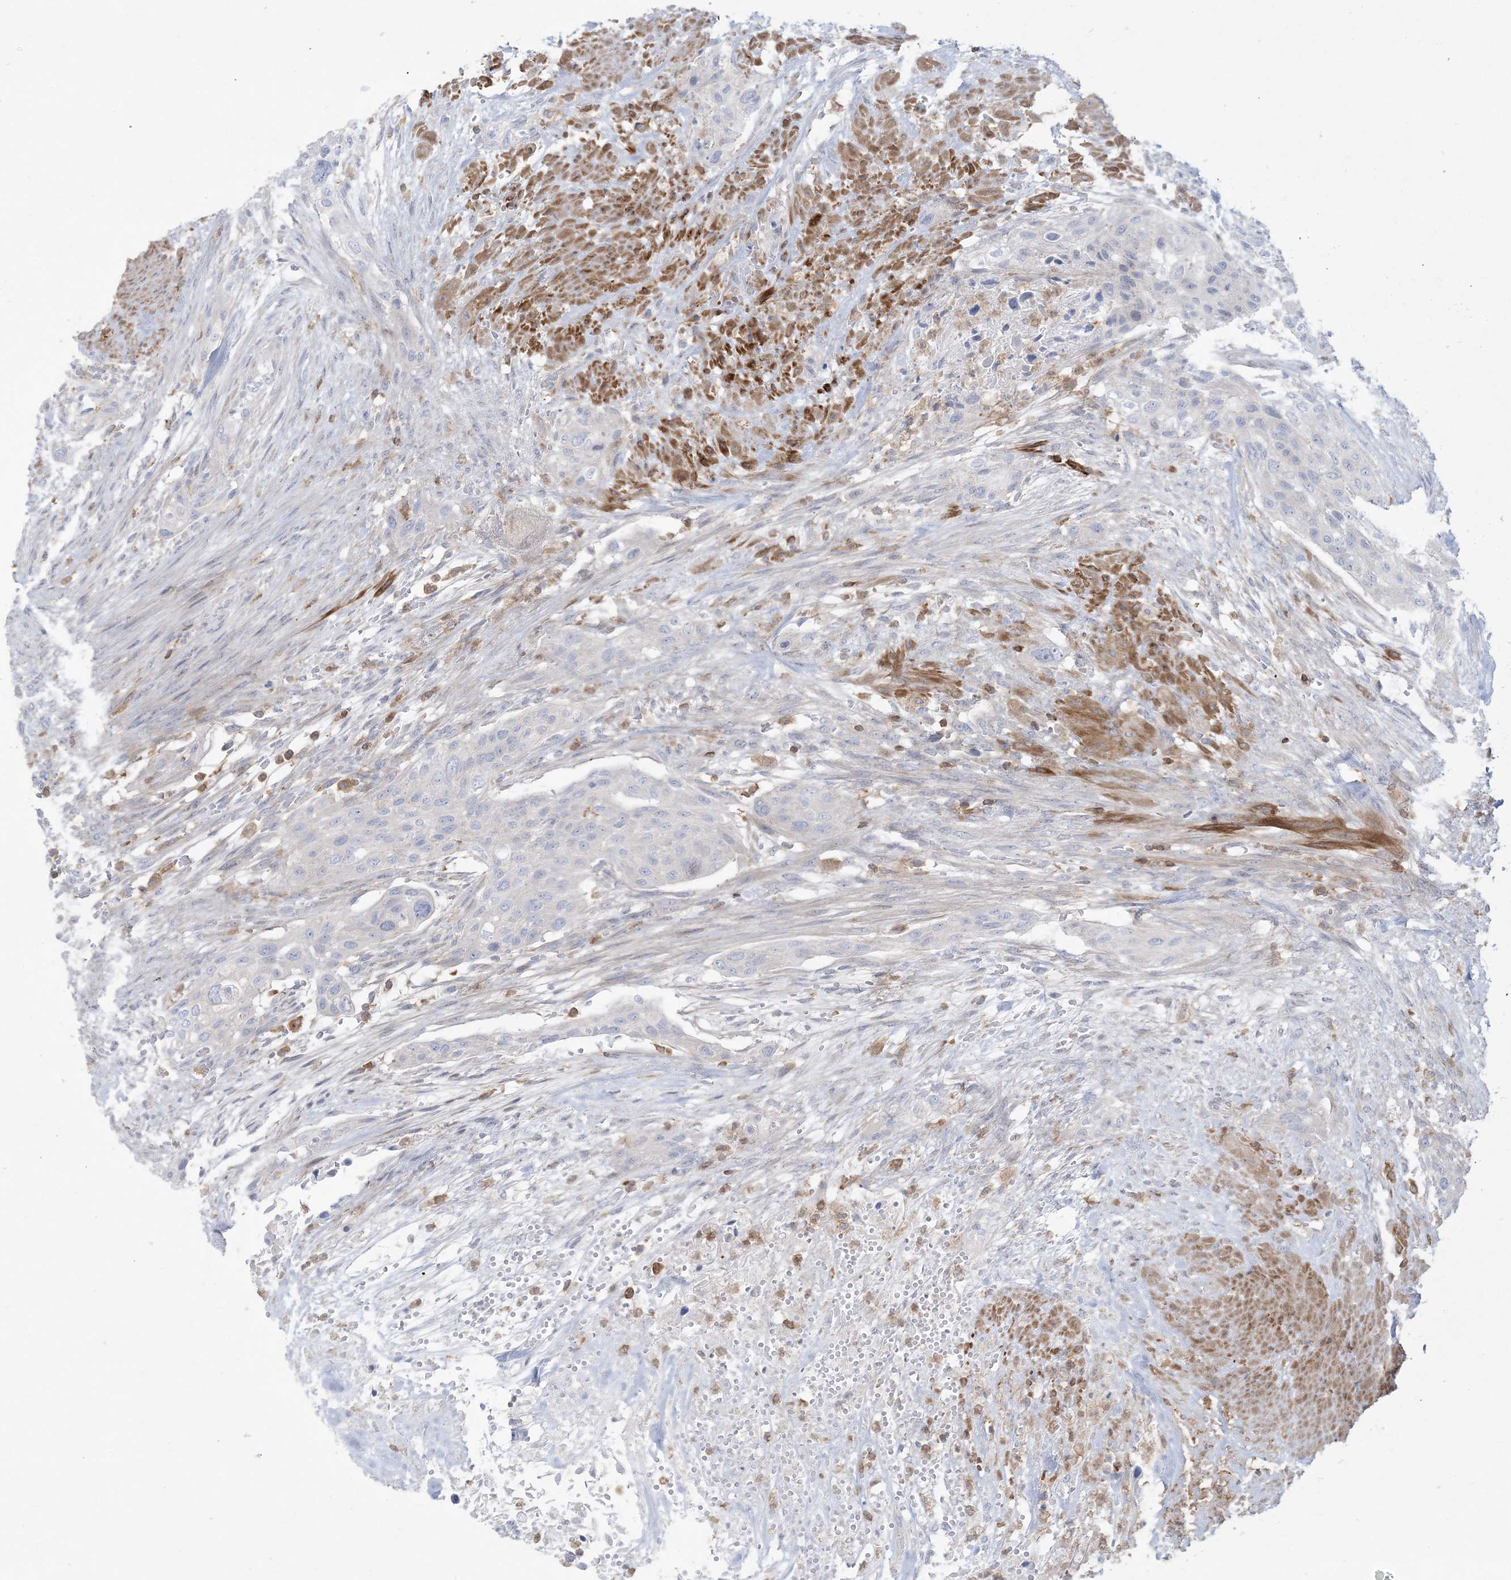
{"staining": {"intensity": "negative", "quantity": "none", "location": "none"}, "tissue": "urothelial cancer", "cell_type": "Tumor cells", "image_type": "cancer", "snomed": [{"axis": "morphology", "description": "Urothelial carcinoma, High grade"}, {"axis": "topography", "description": "Urinary bladder"}], "caption": "The image shows no significant expression in tumor cells of urothelial cancer.", "gene": "ARHGAP30", "patient": {"sex": "male", "age": 35}}